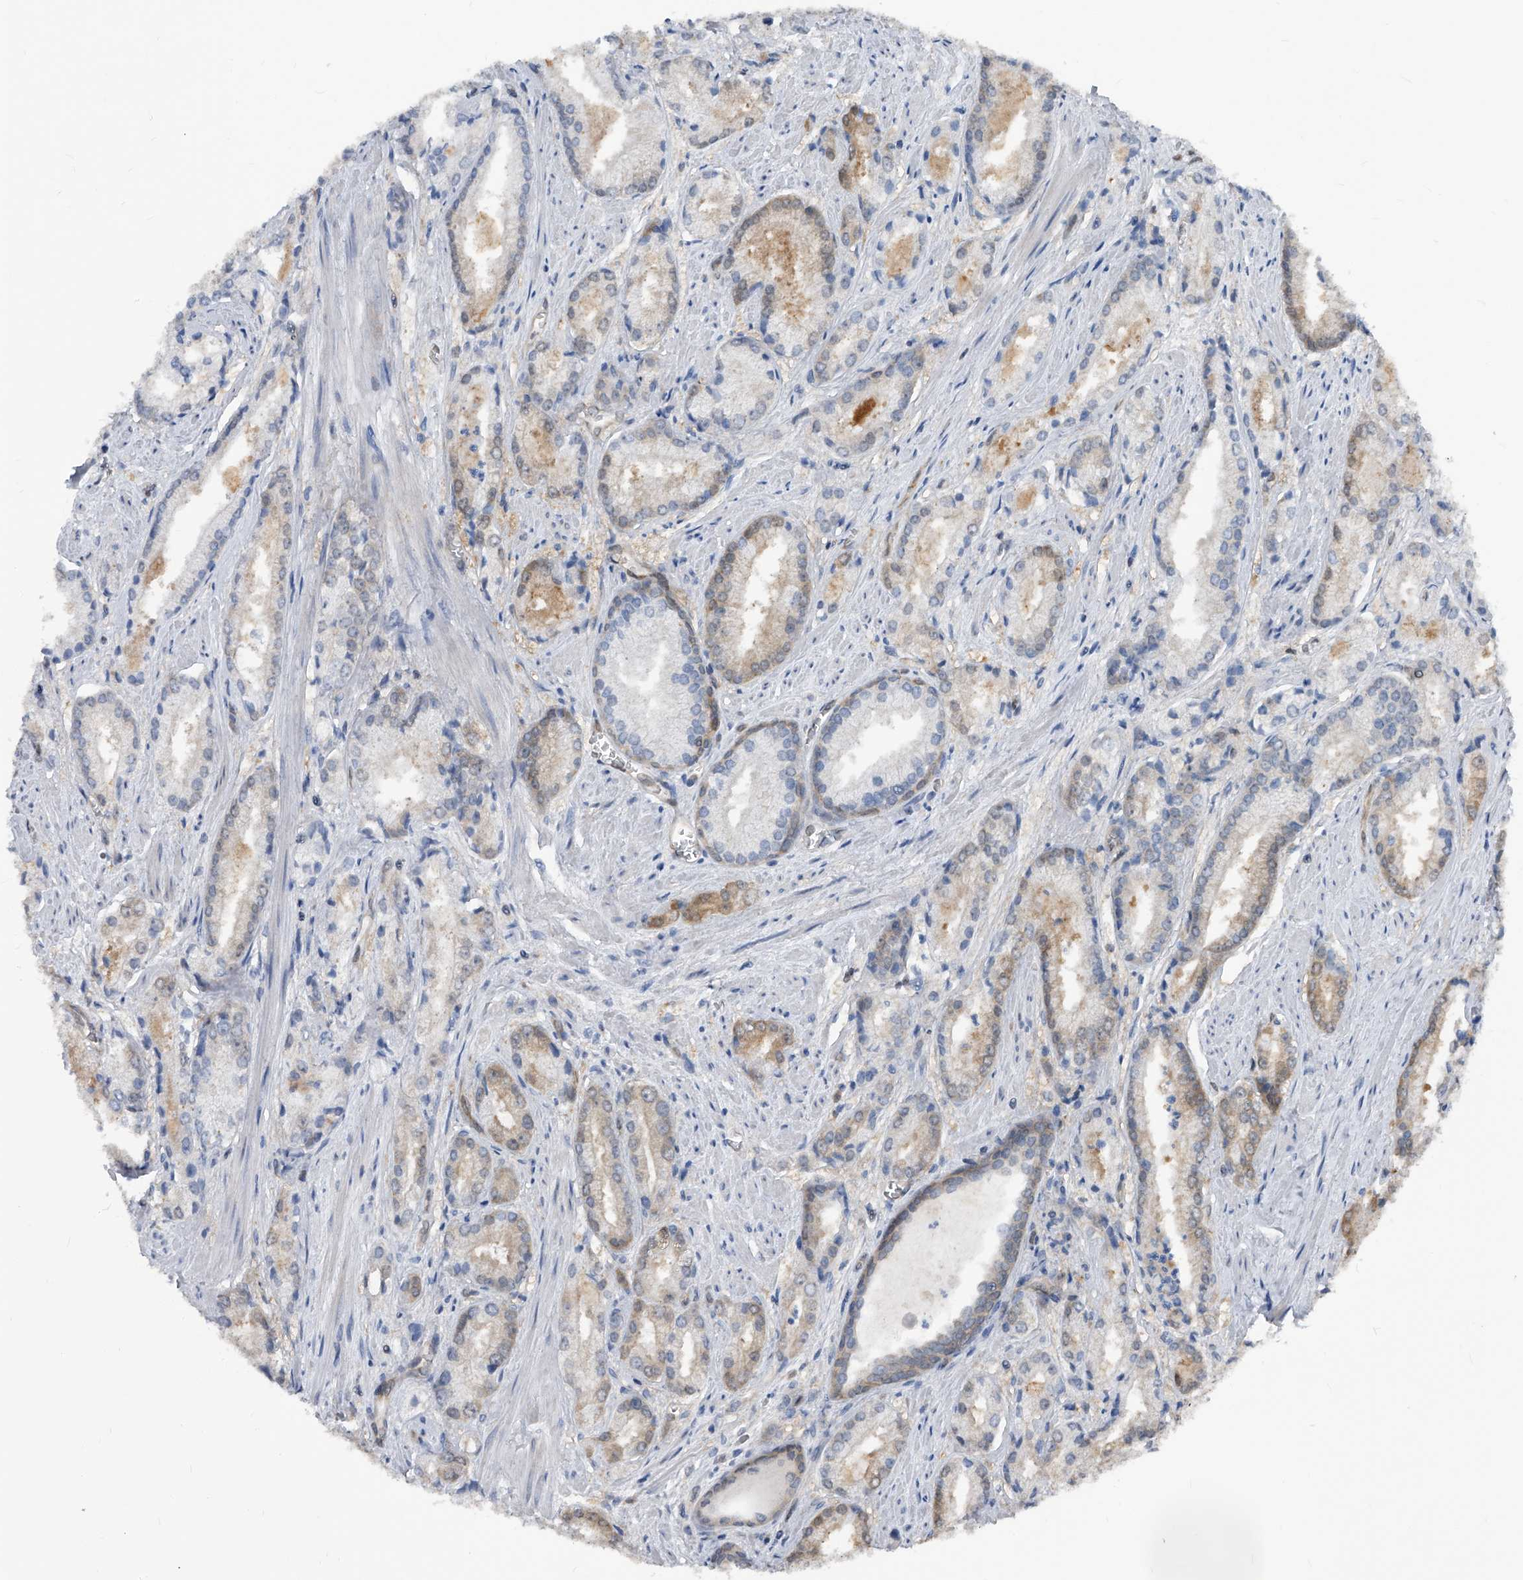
{"staining": {"intensity": "weak", "quantity": ">75%", "location": "cytoplasmic/membranous"}, "tissue": "prostate cancer", "cell_type": "Tumor cells", "image_type": "cancer", "snomed": [{"axis": "morphology", "description": "Adenocarcinoma, Low grade"}, {"axis": "topography", "description": "Prostate"}], "caption": "Prostate cancer (adenocarcinoma (low-grade)) stained with DAB (3,3'-diaminobenzidine) immunohistochemistry displays low levels of weak cytoplasmic/membranous expression in about >75% of tumor cells. The protein of interest is stained brown, and the nuclei are stained in blue (DAB IHC with brightfield microscopy, high magnification).", "gene": "MAP2K6", "patient": {"sex": "male", "age": 54}}